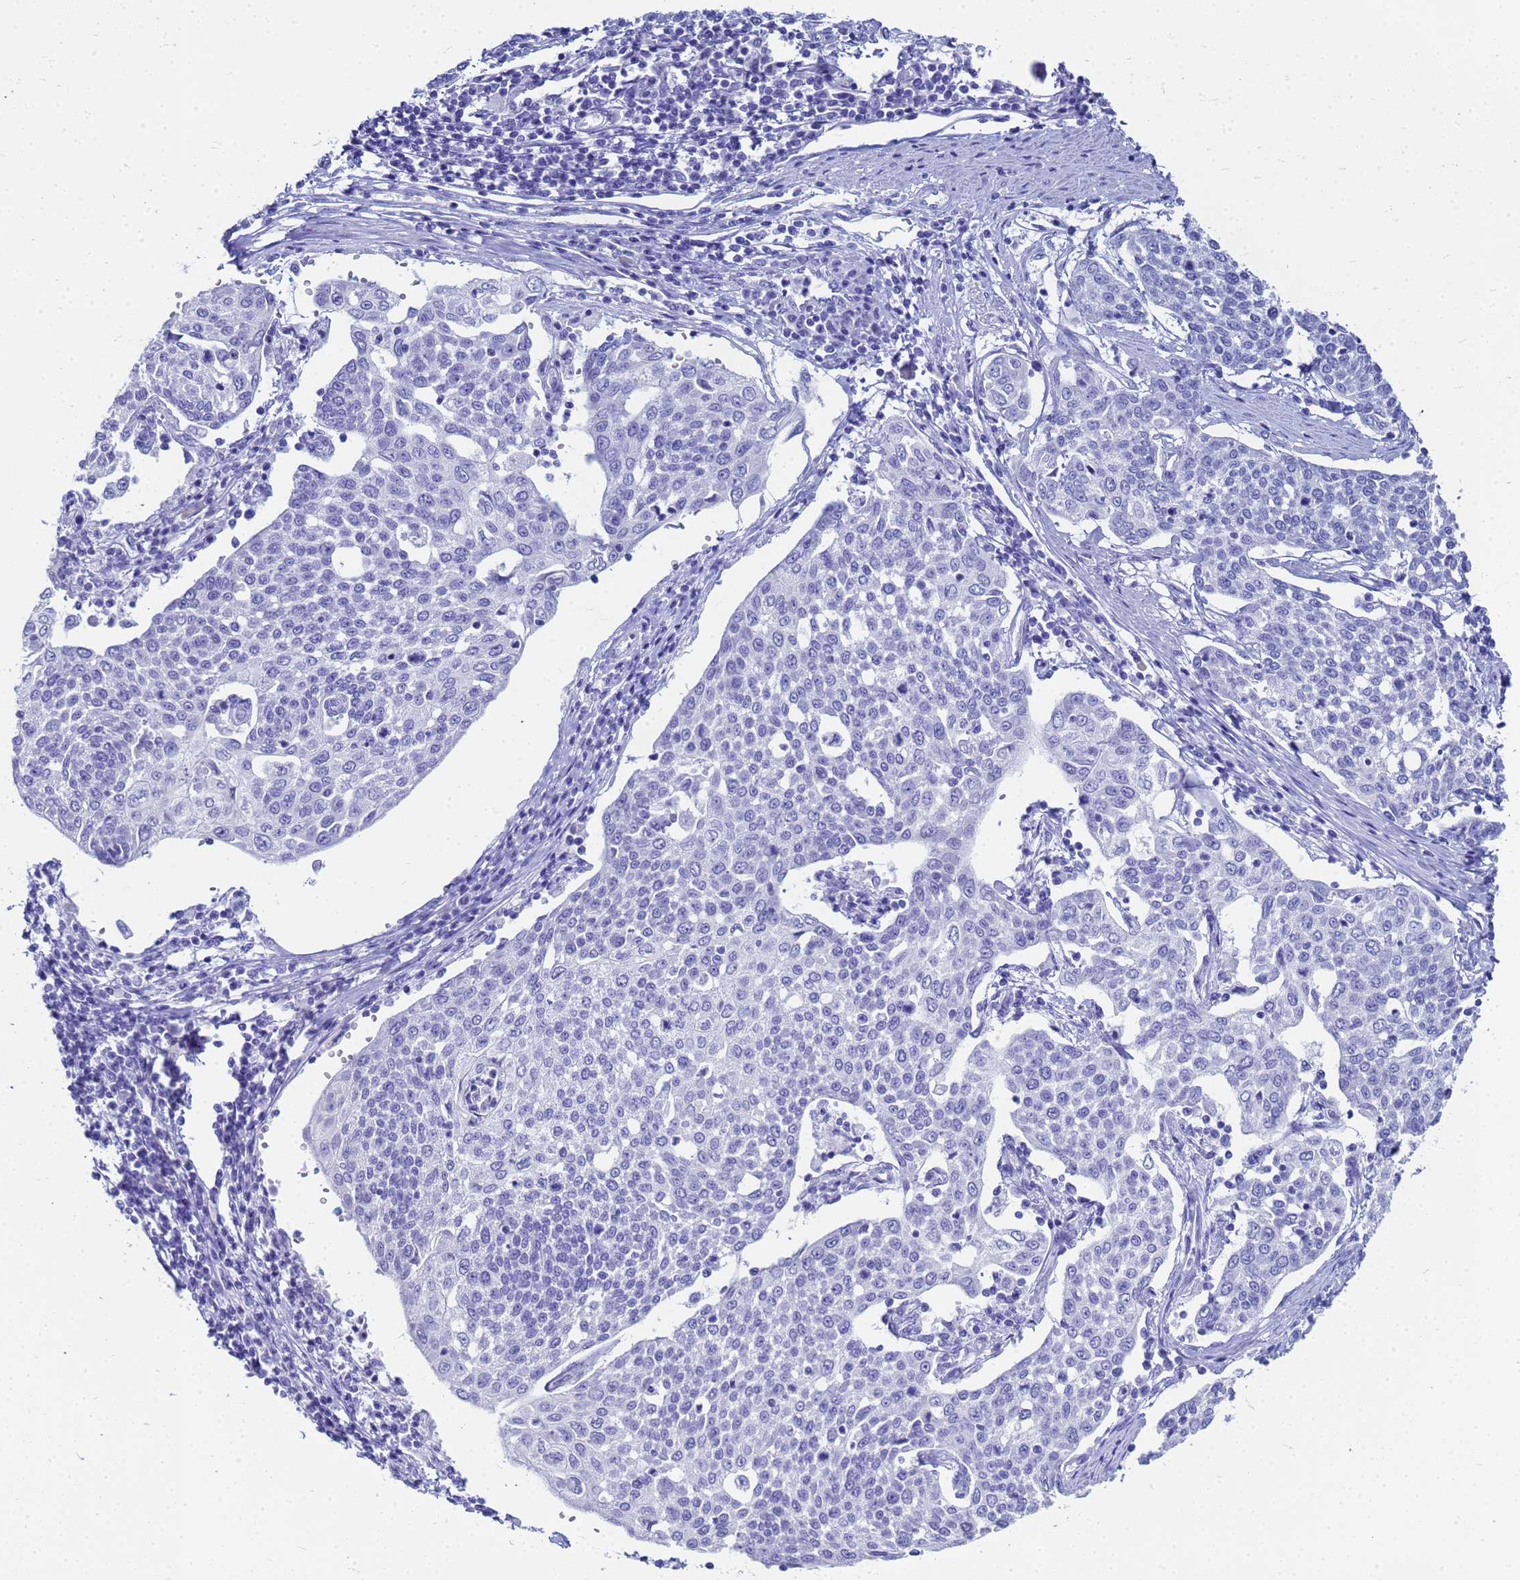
{"staining": {"intensity": "negative", "quantity": "none", "location": "none"}, "tissue": "cervical cancer", "cell_type": "Tumor cells", "image_type": "cancer", "snomed": [{"axis": "morphology", "description": "Squamous cell carcinoma, NOS"}, {"axis": "topography", "description": "Cervix"}], "caption": "High magnification brightfield microscopy of cervical cancer stained with DAB (3,3'-diaminobenzidine) (brown) and counterstained with hematoxylin (blue): tumor cells show no significant staining.", "gene": "CKB", "patient": {"sex": "female", "age": 34}}